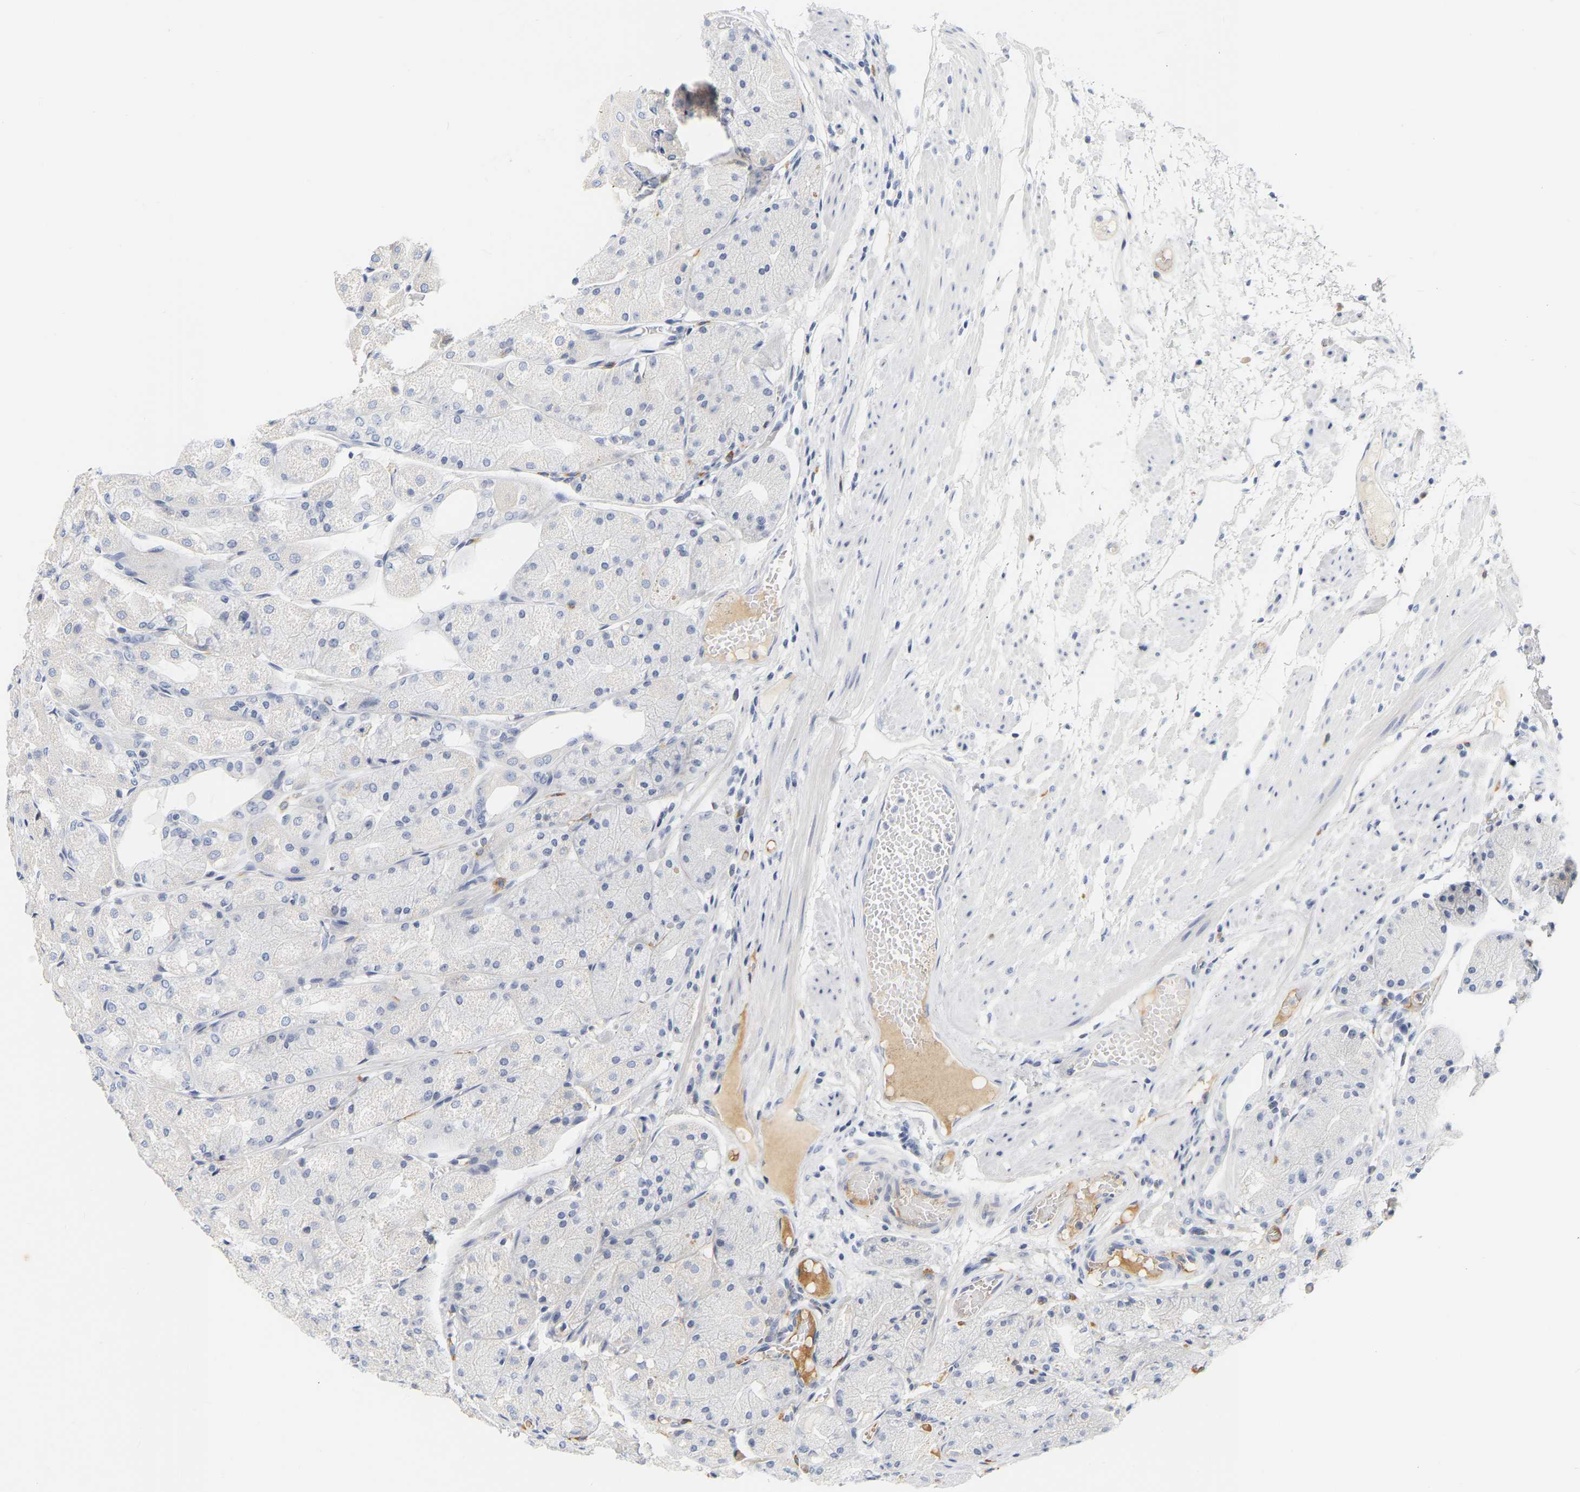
{"staining": {"intensity": "negative", "quantity": "none", "location": "none"}, "tissue": "stomach", "cell_type": "Glandular cells", "image_type": "normal", "snomed": [{"axis": "morphology", "description": "Normal tissue, NOS"}, {"axis": "topography", "description": "Stomach, upper"}], "caption": "Immunohistochemistry (IHC) of benign stomach demonstrates no staining in glandular cells.", "gene": "GNAS", "patient": {"sex": "male", "age": 72}}